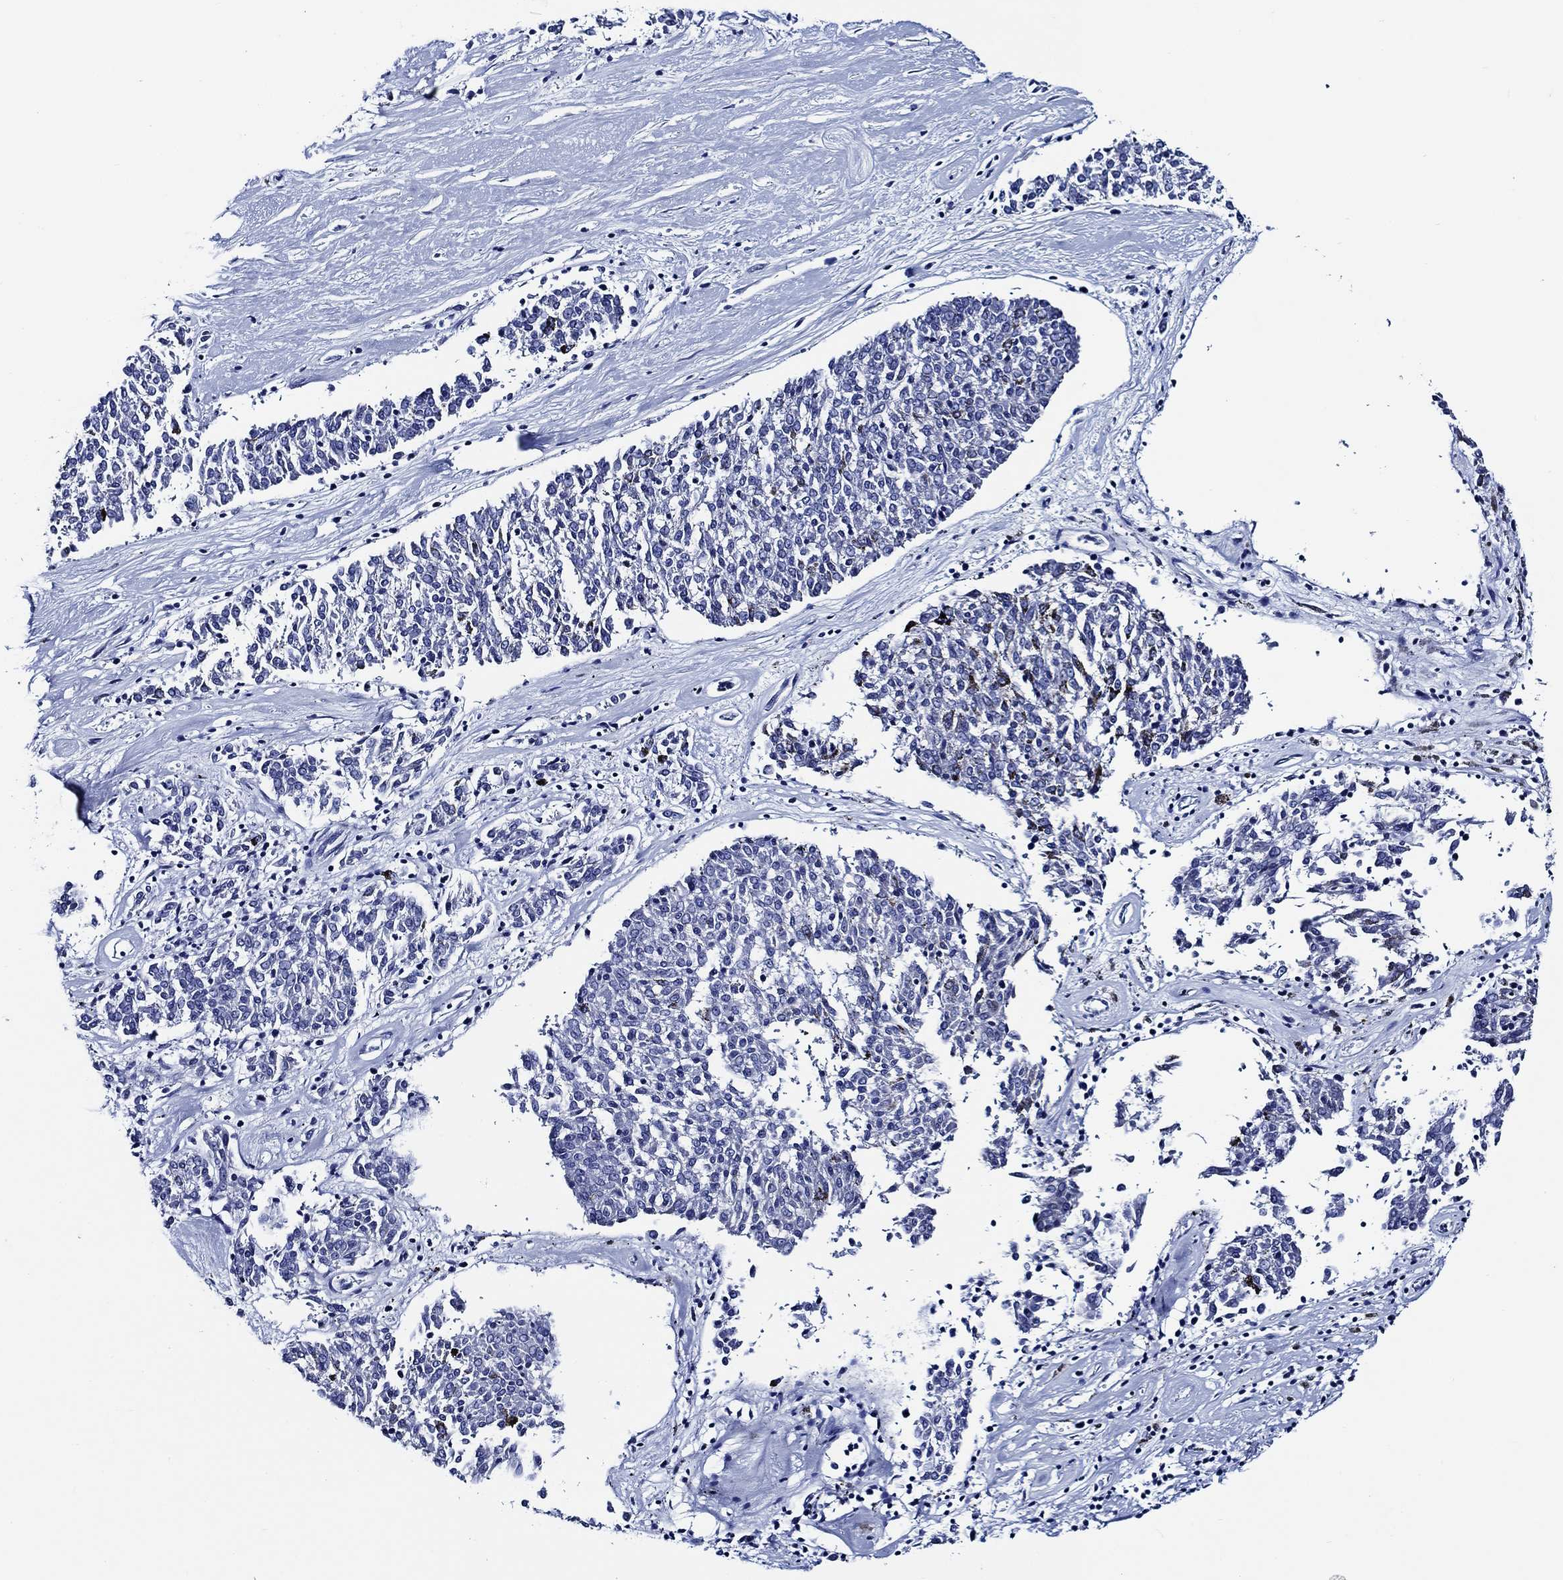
{"staining": {"intensity": "negative", "quantity": "none", "location": "none"}, "tissue": "melanoma", "cell_type": "Tumor cells", "image_type": "cancer", "snomed": [{"axis": "morphology", "description": "Malignant melanoma, NOS"}, {"axis": "topography", "description": "Skin"}], "caption": "Immunohistochemistry of malignant melanoma displays no positivity in tumor cells.", "gene": "WDR62", "patient": {"sex": "female", "age": 72}}